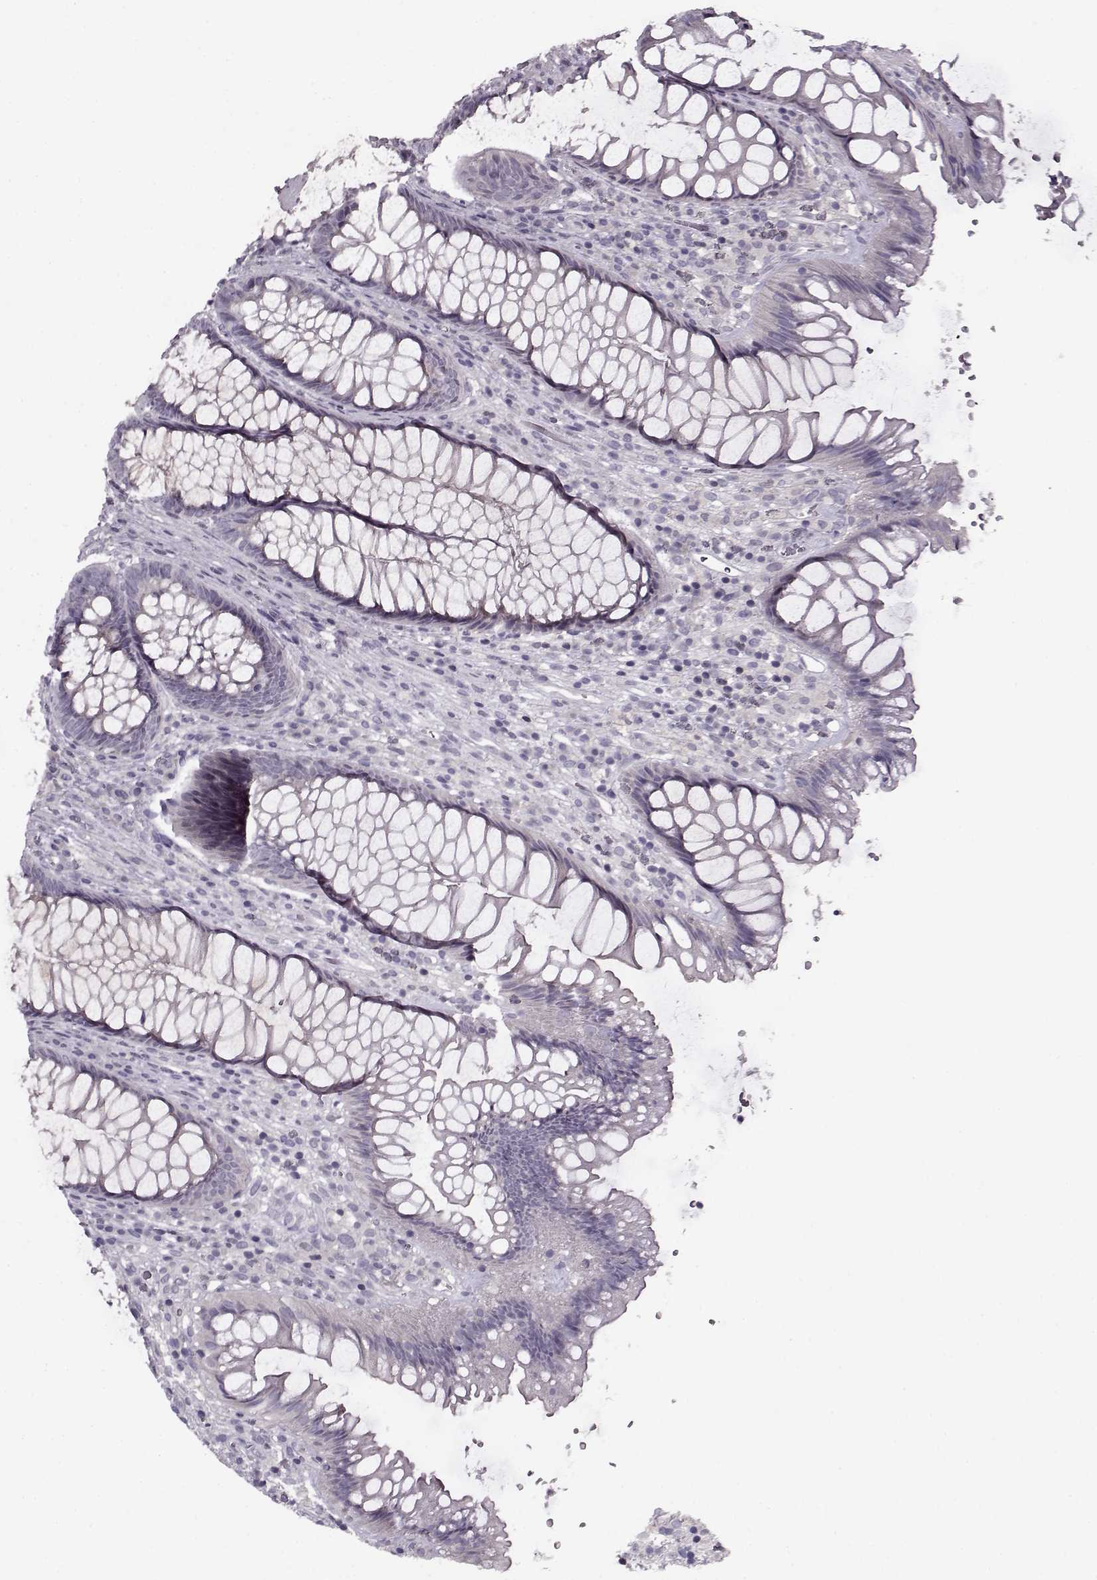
{"staining": {"intensity": "negative", "quantity": "none", "location": "none"}, "tissue": "rectum", "cell_type": "Glandular cells", "image_type": "normal", "snomed": [{"axis": "morphology", "description": "Normal tissue, NOS"}, {"axis": "topography", "description": "Smooth muscle"}, {"axis": "topography", "description": "Rectum"}], "caption": "Immunohistochemistry histopathology image of benign rectum: rectum stained with DAB displays no significant protein expression in glandular cells.", "gene": "RP1L1", "patient": {"sex": "male", "age": 53}}